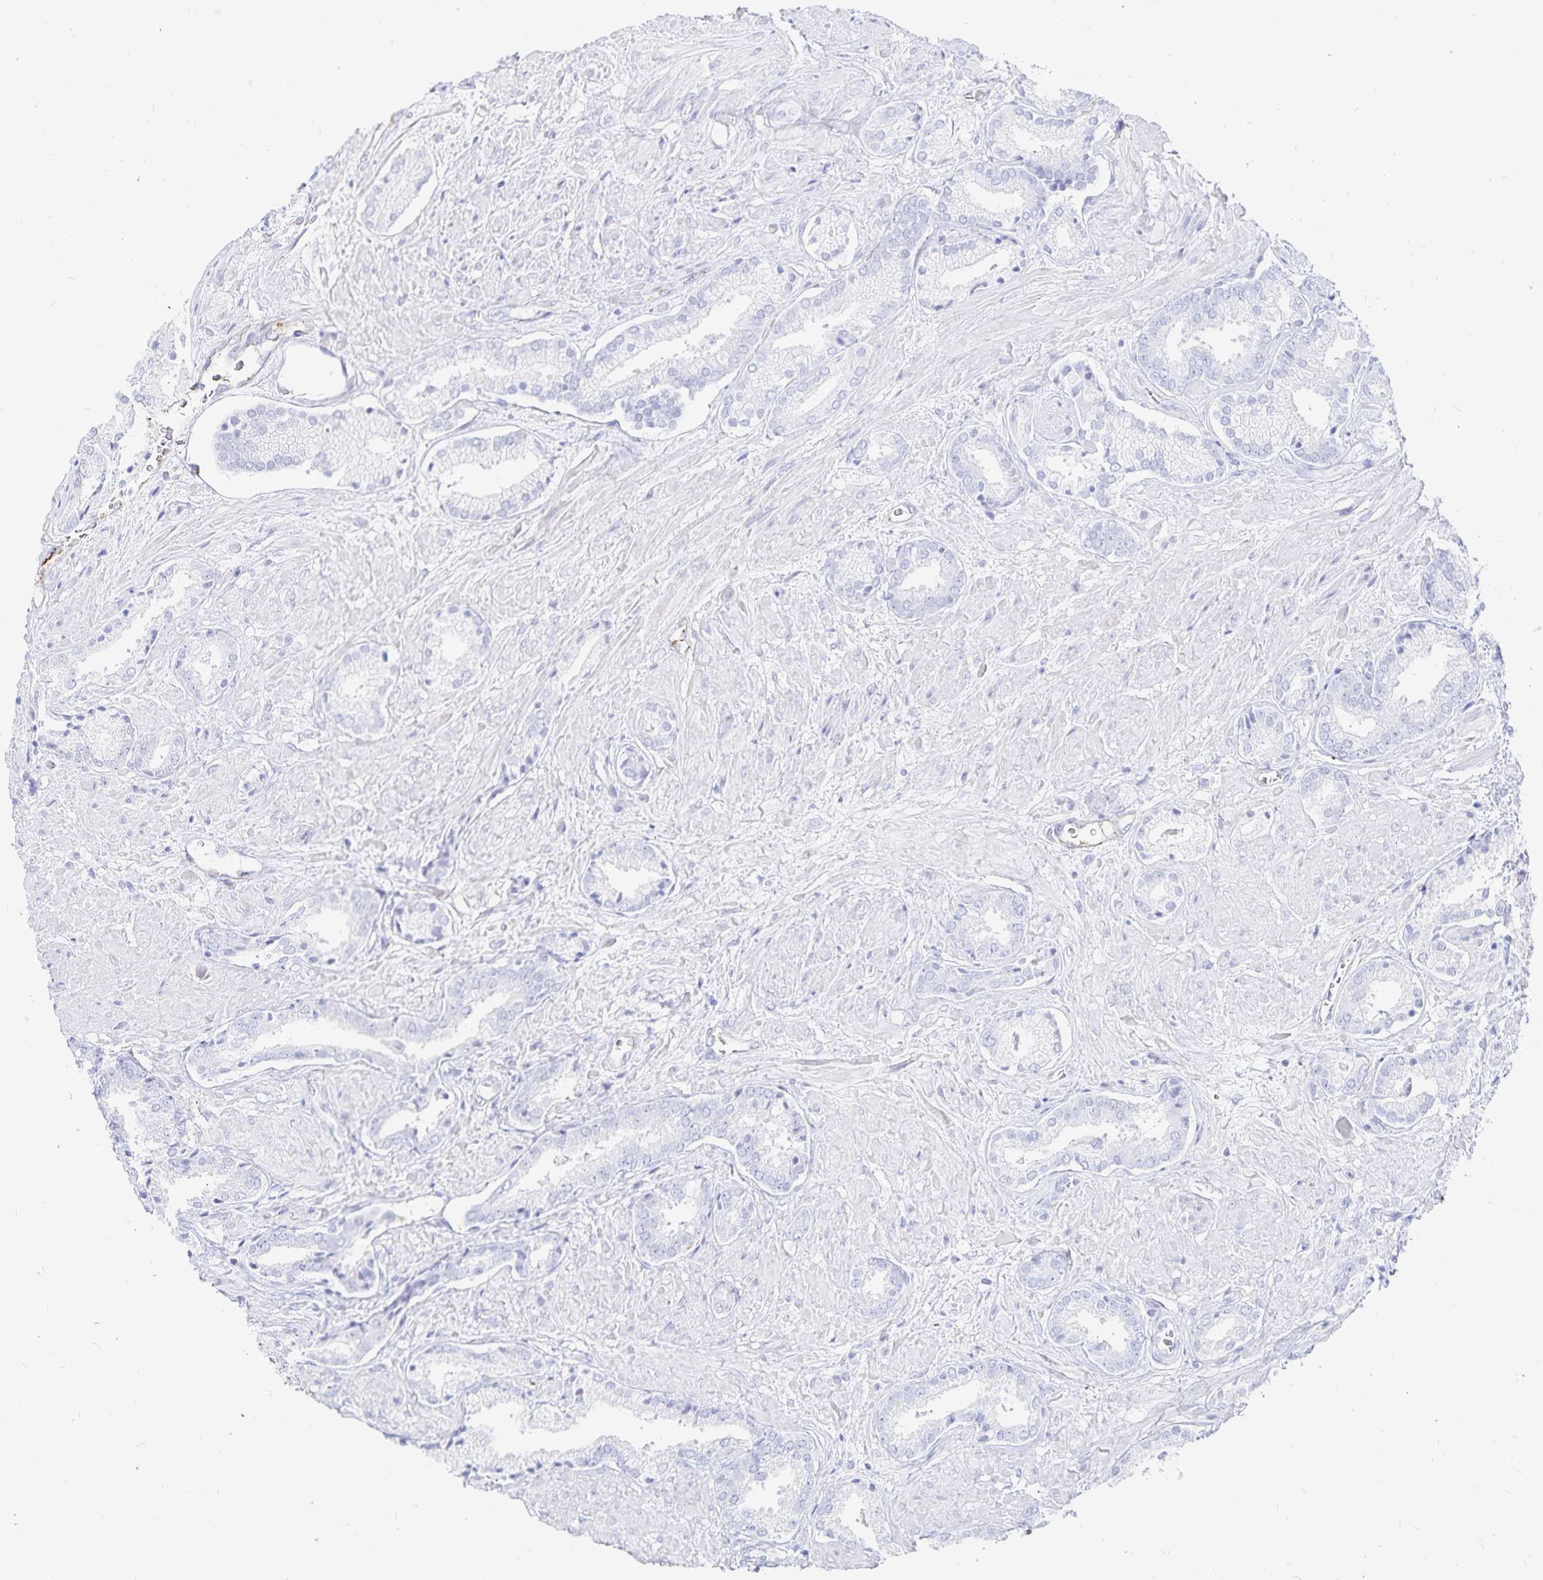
{"staining": {"intensity": "negative", "quantity": "none", "location": "none"}, "tissue": "prostate cancer", "cell_type": "Tumor cells", "image_type": "cancer", "snomed": [{"axis": "morphology", "description": "Adenocarcinoma, High grade"}, {"axis": "topography", "description": "Prostate"}], "caption": "Immunohistochemical staining of adenocarcinoma (high-grade) (prostate) displays no significant staining in tumor cells.", "gene": "INSL5", "patient": {"sex": "male", "age": 56}}